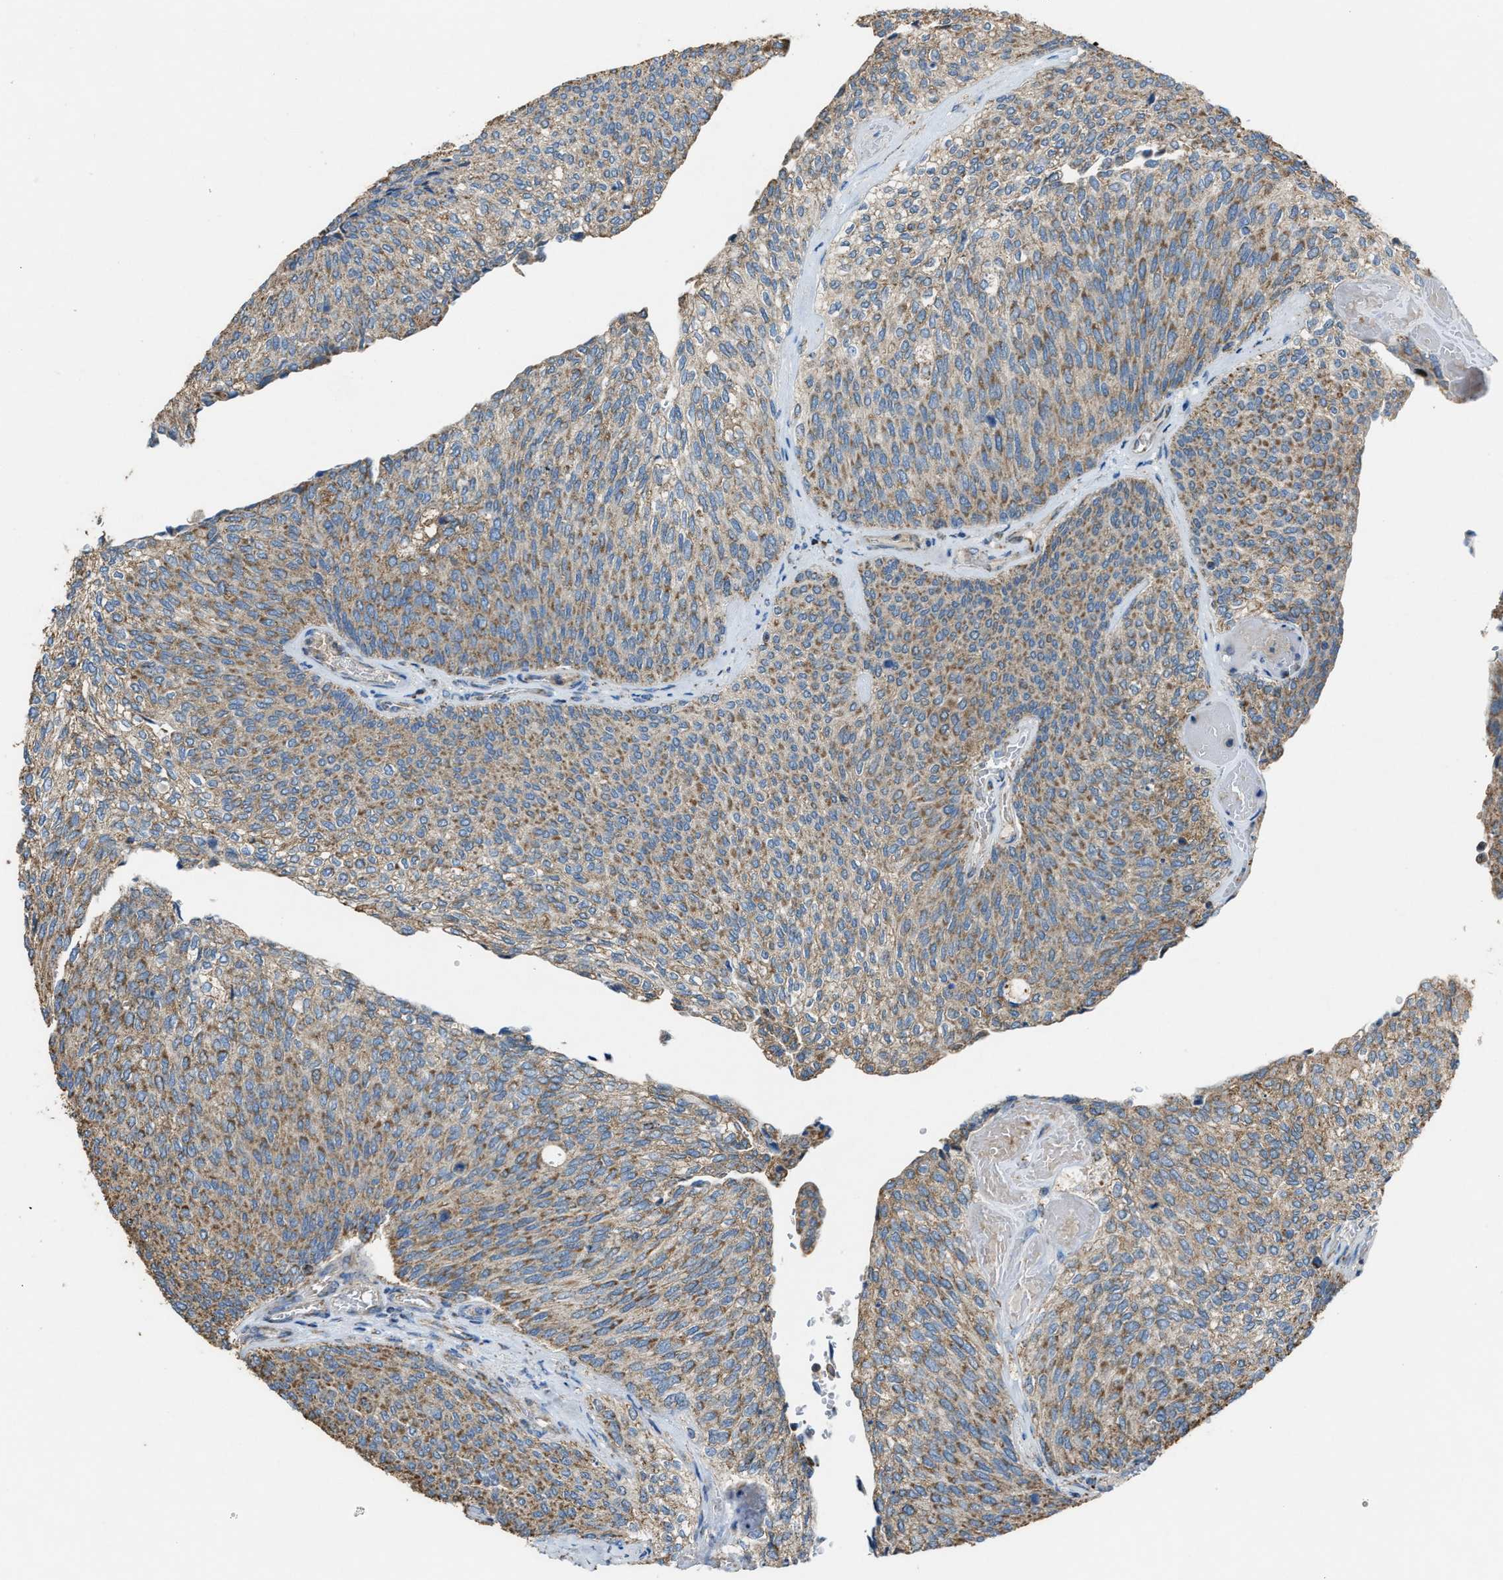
{"staining": {"intensity": "moderate", "quantity": ">75%", "location": "cytoplasmic/membranous"}, "tissue": "urothelial cancer", "cell_type": "Tumor cells", "image_type": "cancer", "snomed": [{"axis": "morphology", "description": "Urothelial carcinoma, Low grade"}, {"axis": "topography", "description": "Urinary bladder"}], "caption": "IHC of urothelial carcinoma (low-grade) reveals medium levels of moderate cytoplasmic/membranous staining in about >75% of tumor cells. (DAB (3,3'-diaminobenzidine) = brown stain, brightfield microscopy at high magnification).", "gene": "SLC25A11", "patient": {"sex": "female", "age": 79}}